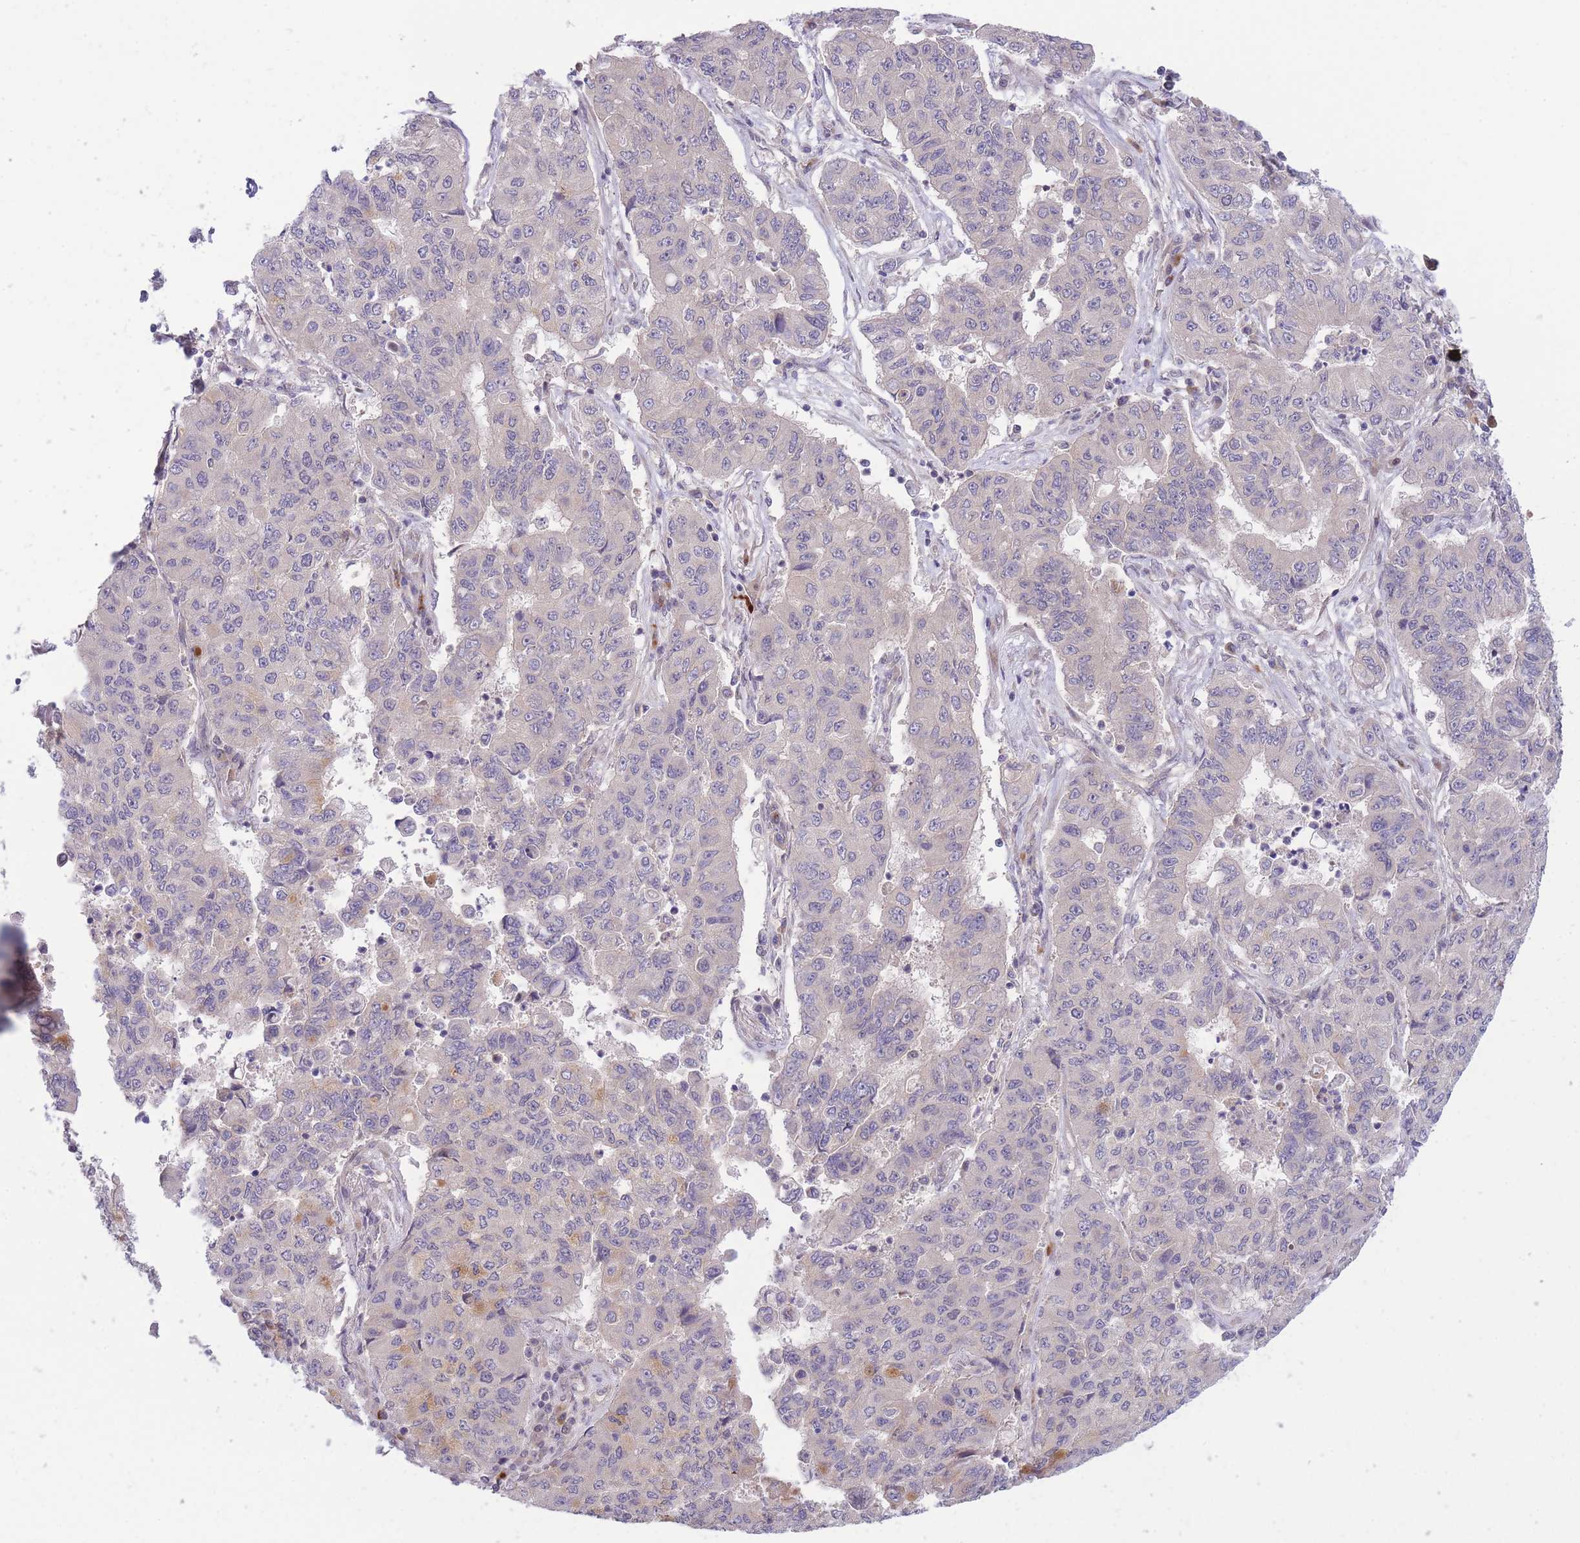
{"staining": {"intensity": "negative", "quantity": "none", "location": "none"}, "tissue": "lung cancer", "cell_type": "Tumor cells", "image_type": "cancer", "snomed": [{"axis": "morphology", "description": "Squamous cell carcinoma, NOS"}, {"axis": "topography", "description": "Lung"}], "caption": "Immunohistochemistry (IHC) of lung cancer (squamous cell carcinoma) demonstrates no expression in tumor cells.", "gene": "CDC25B", "patient": {"sex": "male", "age": 74}}